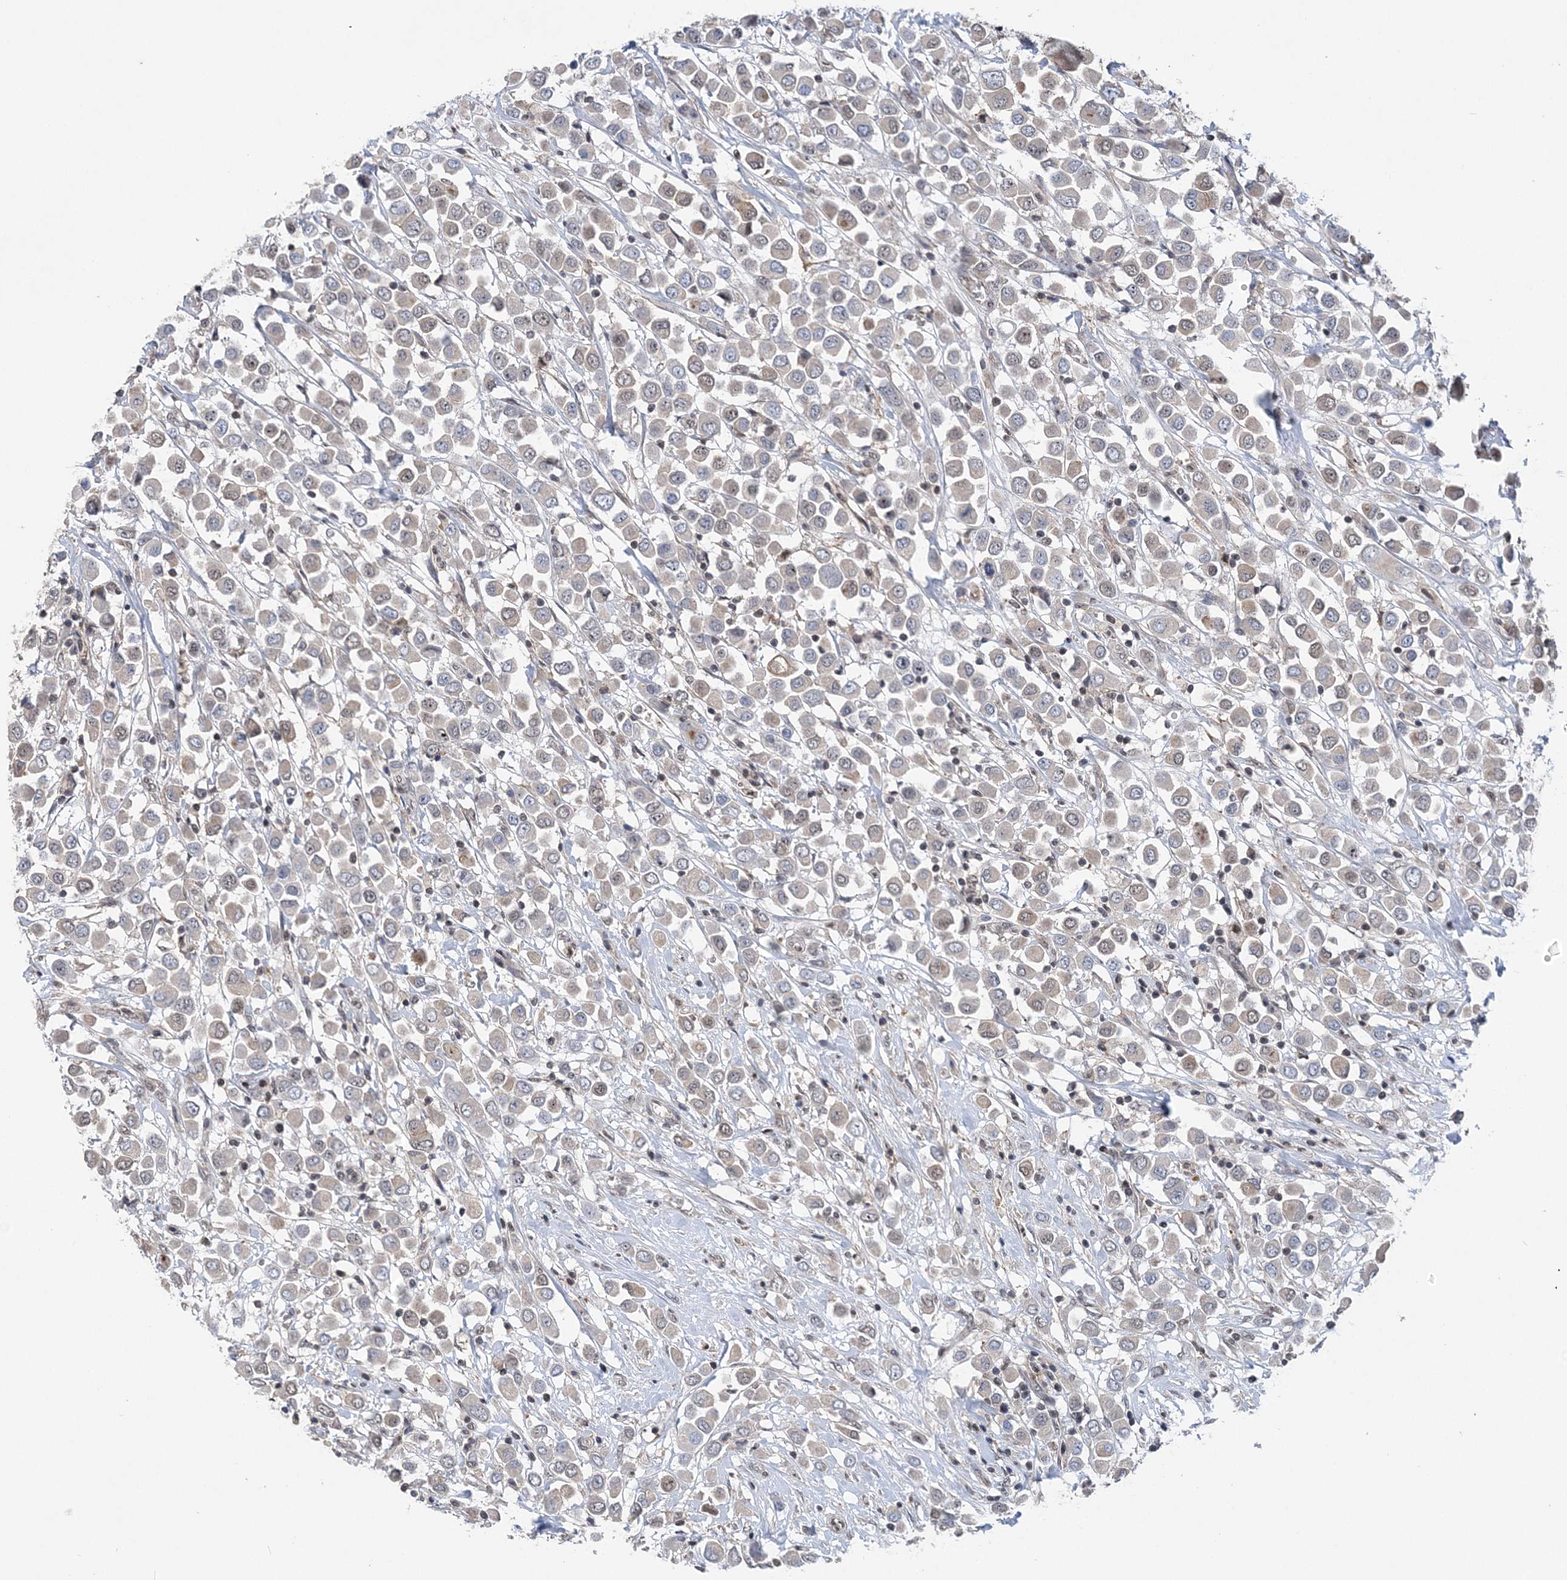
{"staining": {"intensity": "weak", "quantity": "25%-75%", "location": "nuclear"}, "tissue": "breast cancer", "cell_type": "Tumor cells", "image_type": "cancer", "snomed": [{"axis": "morphology", "description": "Duct carcinoma"}, {"axis": "topography", "description": "Breast"}], "caption": "There is low levels of weak nuclear expression in tumor cells of breast intraductal carcinoma, as demonstrated by immunohistochemical staining (brown color).", "gene": "CCDC152", "patient": {"sex": "female", "age": 61}}